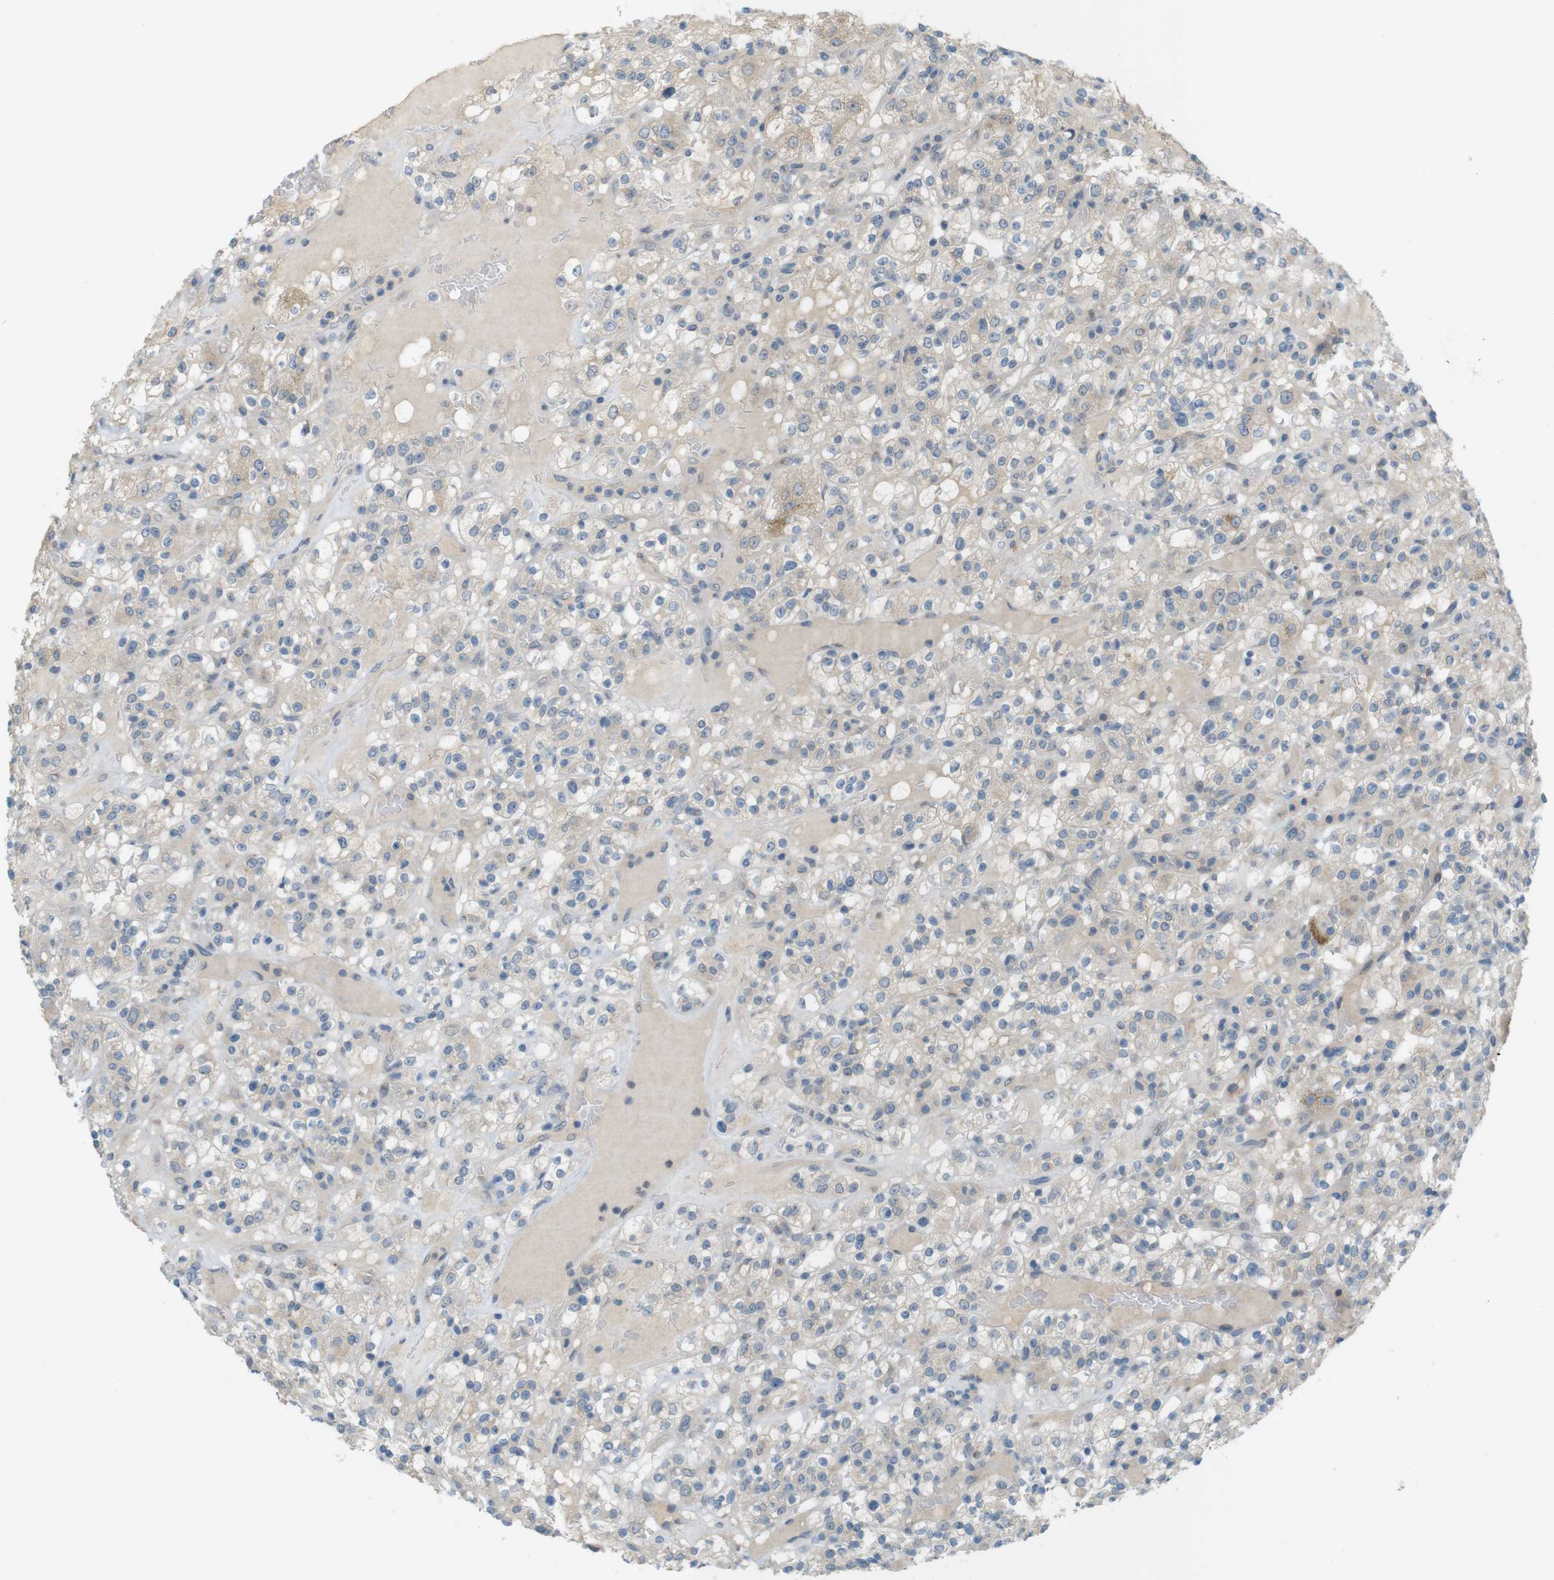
{"staining": {"intensity": "weak", "quantity": "25%-75%", "location": "cytoplasmic/membranous"}, "tissue": "renal cancer", "cell_type": "Tumor cells", "image_type": "cancer", "snomed": [{"axis": "morphology", "description": "Normal tissue, NOS"}, {"axis": "morphology", "description": "Adenocarcinoma, NOS"}, {"axis": "topography", "description": "Kidney"}], "caption": "Renal adenocarcinoma tissue shows weak cytoplasmic/membranous staining in approximately 25%-75% of tumor cells", "gene": "UGT8", "patient": {"sex": "female", "age": 72}}